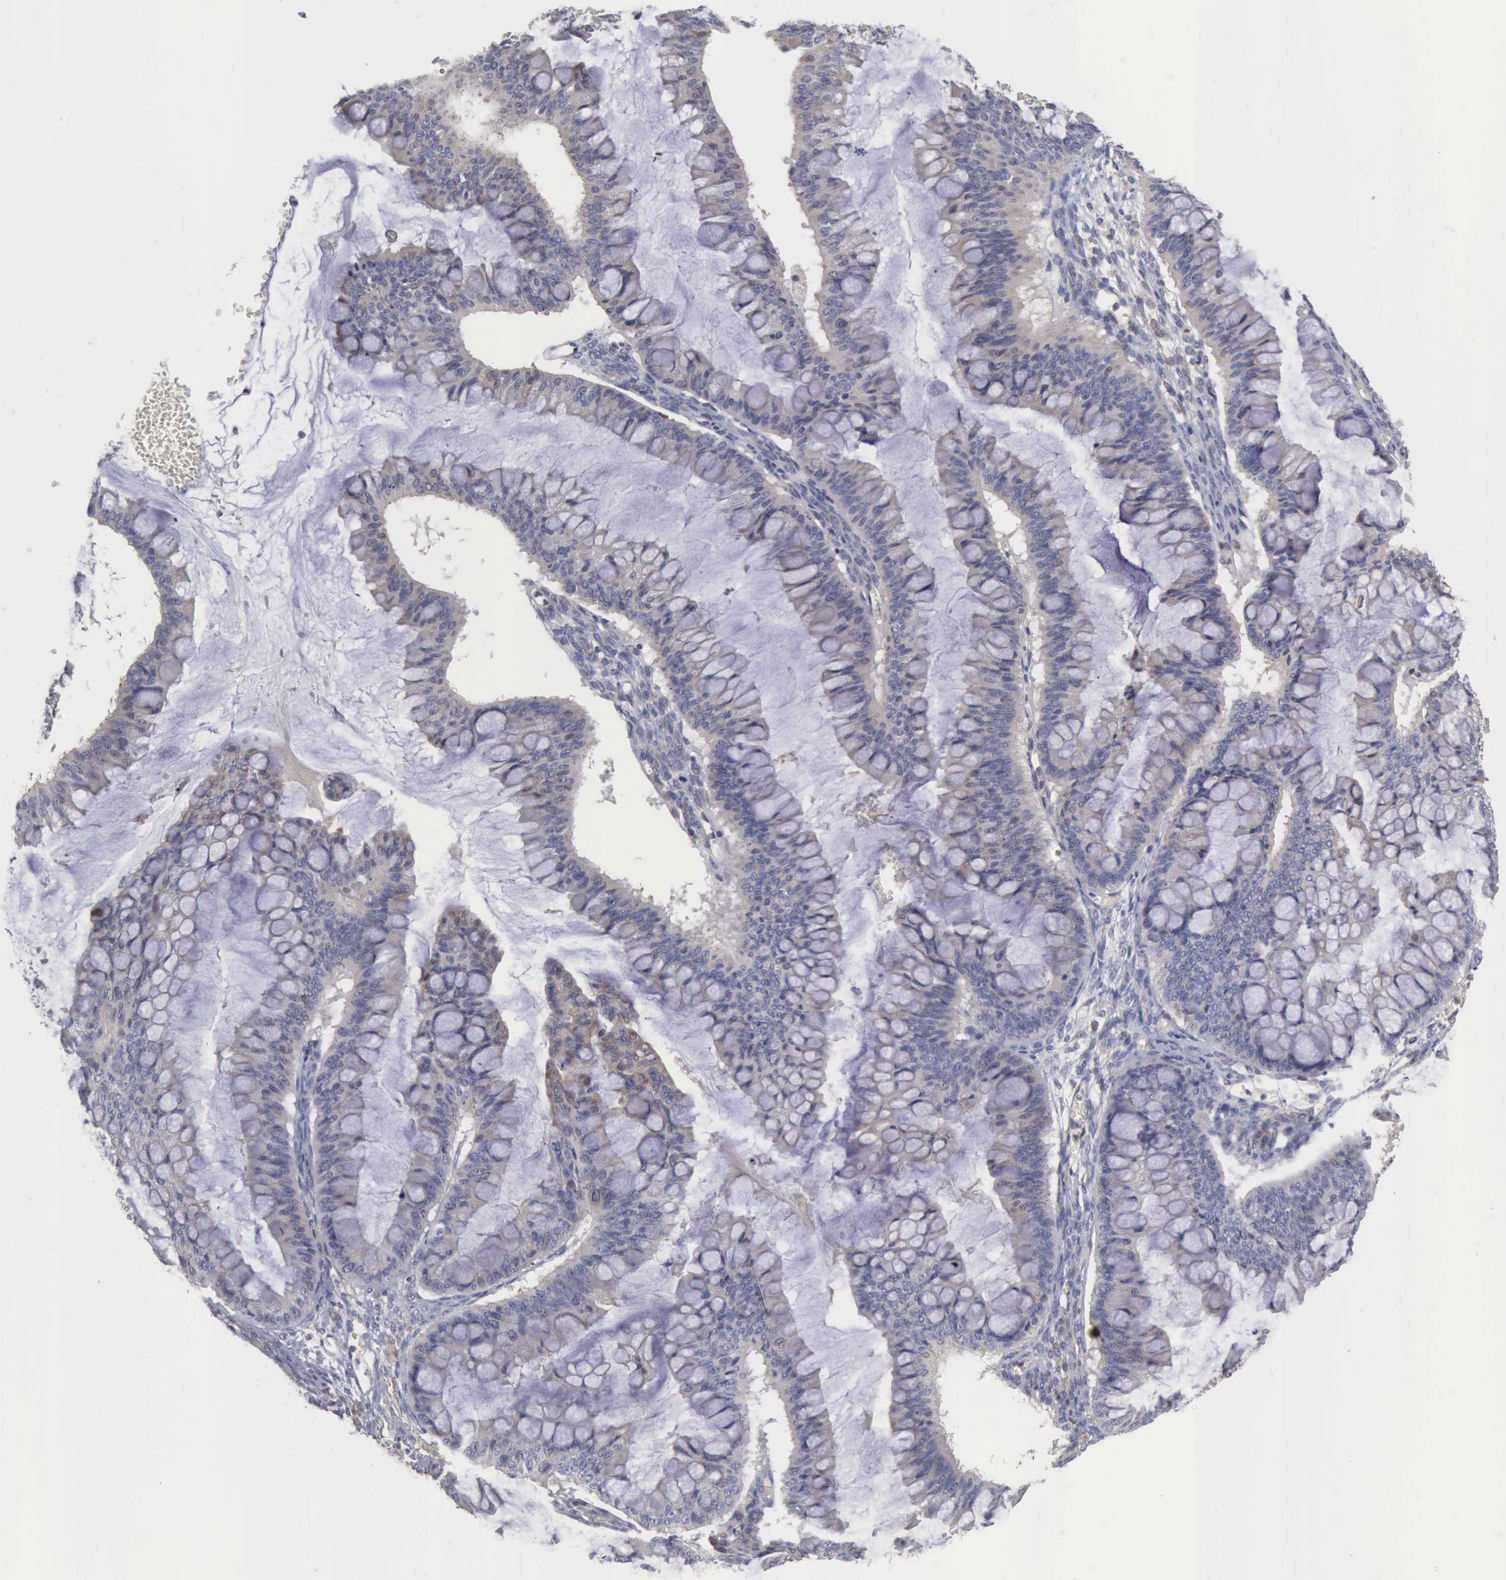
{"staining": {"intensity": "weak", "quantity": "25%-75%", "location": "cytoplasmic/membranous"}, "tissue": "ovarian cancer", "cell_type": "Tumor cells", "image_type": "cancer", "snomed": [{"axis": "morphology", "description": "Cystadenocarcinoma, mucinous, NOS"}, {"axis": "topography", "description": "Ovary"}], "caption": "Immunohistochemistry (DAB) staining of ovarian cancer shows weak cytoplasmic/membranous protein staining in about 25%-75% of tumor cells.", "gene": "APOL2", "patient": {"sex": "female", "age": 73}}